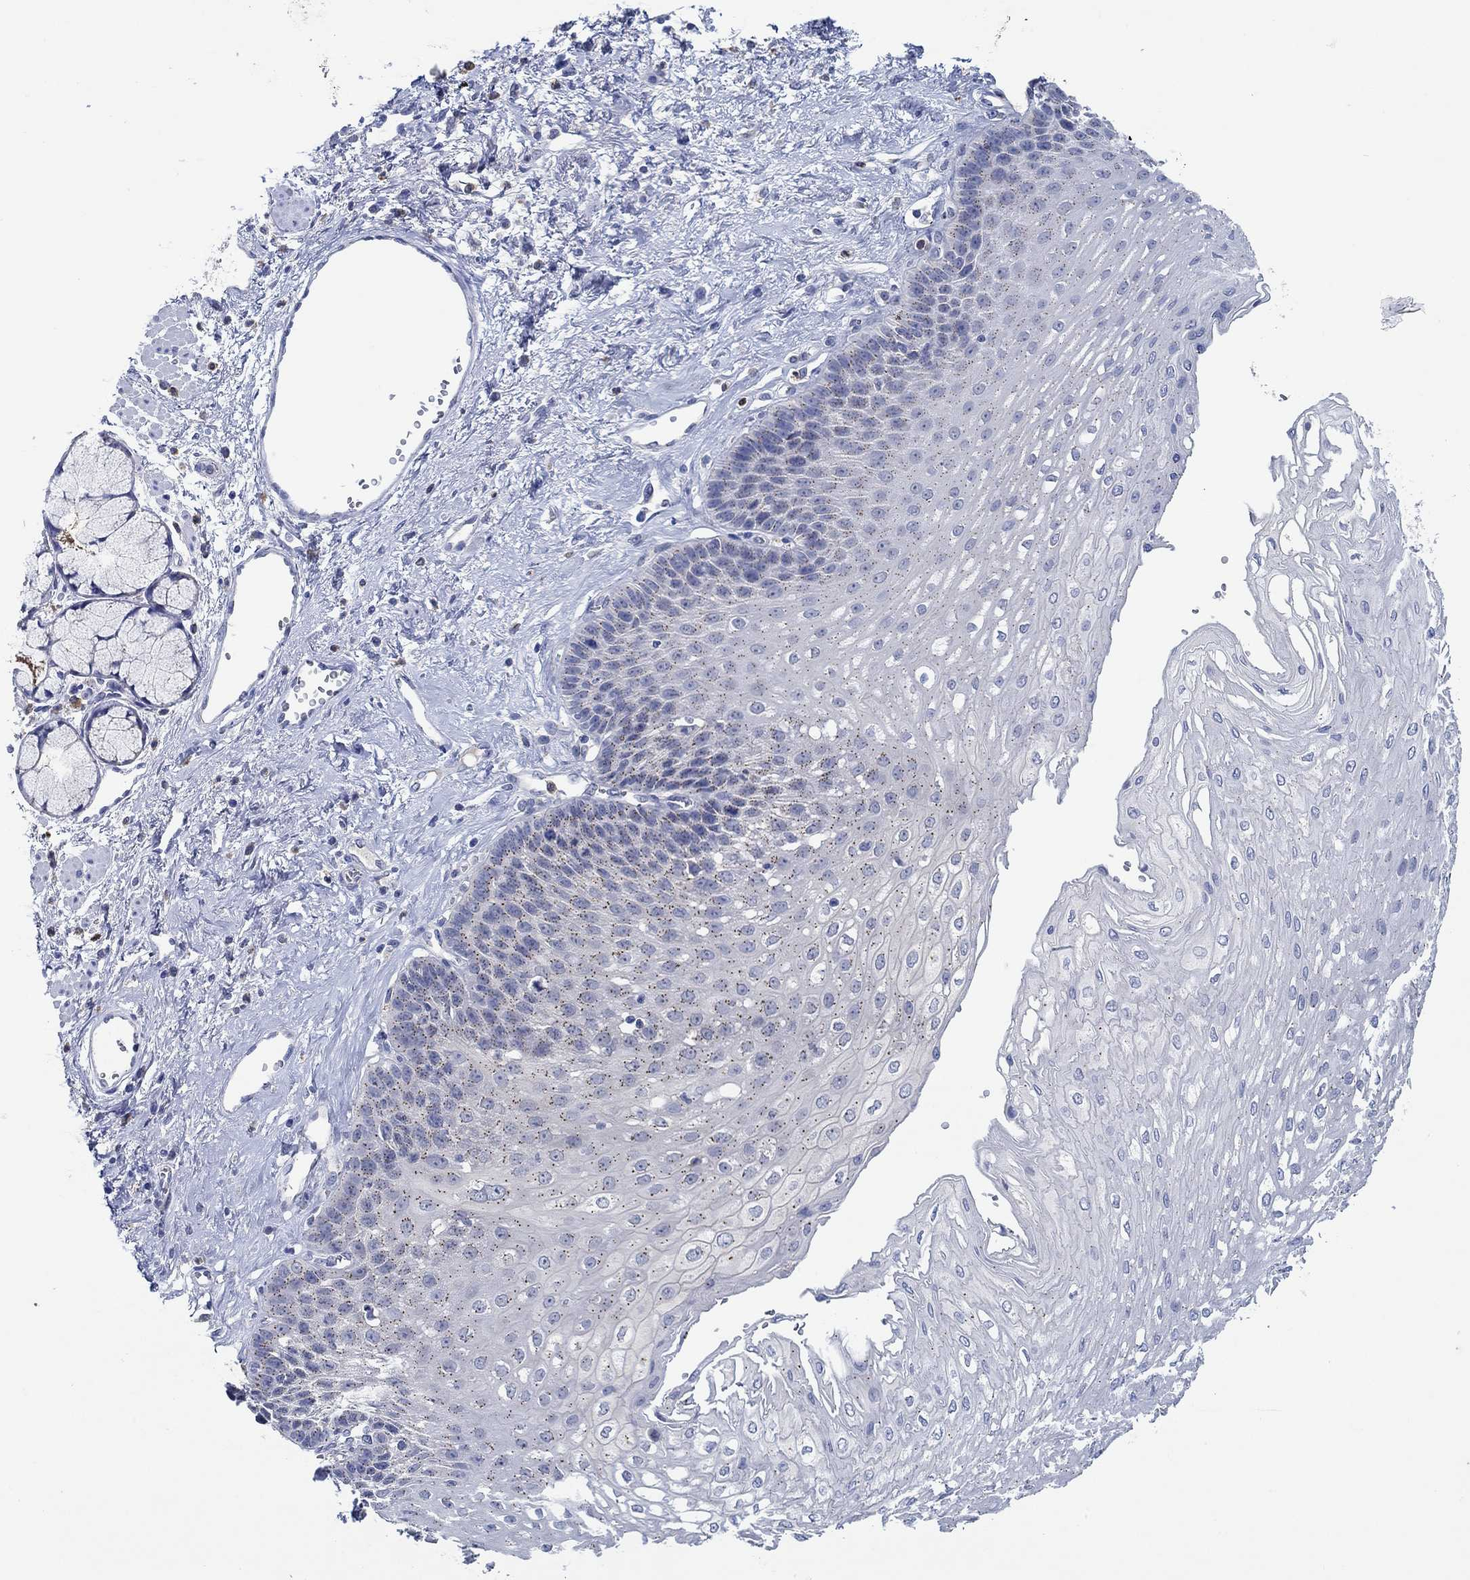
{"staining": {"intensity": "negative", "quantity": "none", "location": "none"}, "tissue": "esophagus", "cell_type": "Squamous epithelial cells", "image_type": "normal", "snomed": [{"axis": "morphology", "description": "Normal tissue, NOS"}, {"axis": "topography", "description": "Esophagus"}], "caption": "A micrograph of esophagus stained for a protein demonstrates no brown staining in squamous epithelial cells.", "gene": "CPM", "patient": {"sex": "female", "age": 62}}